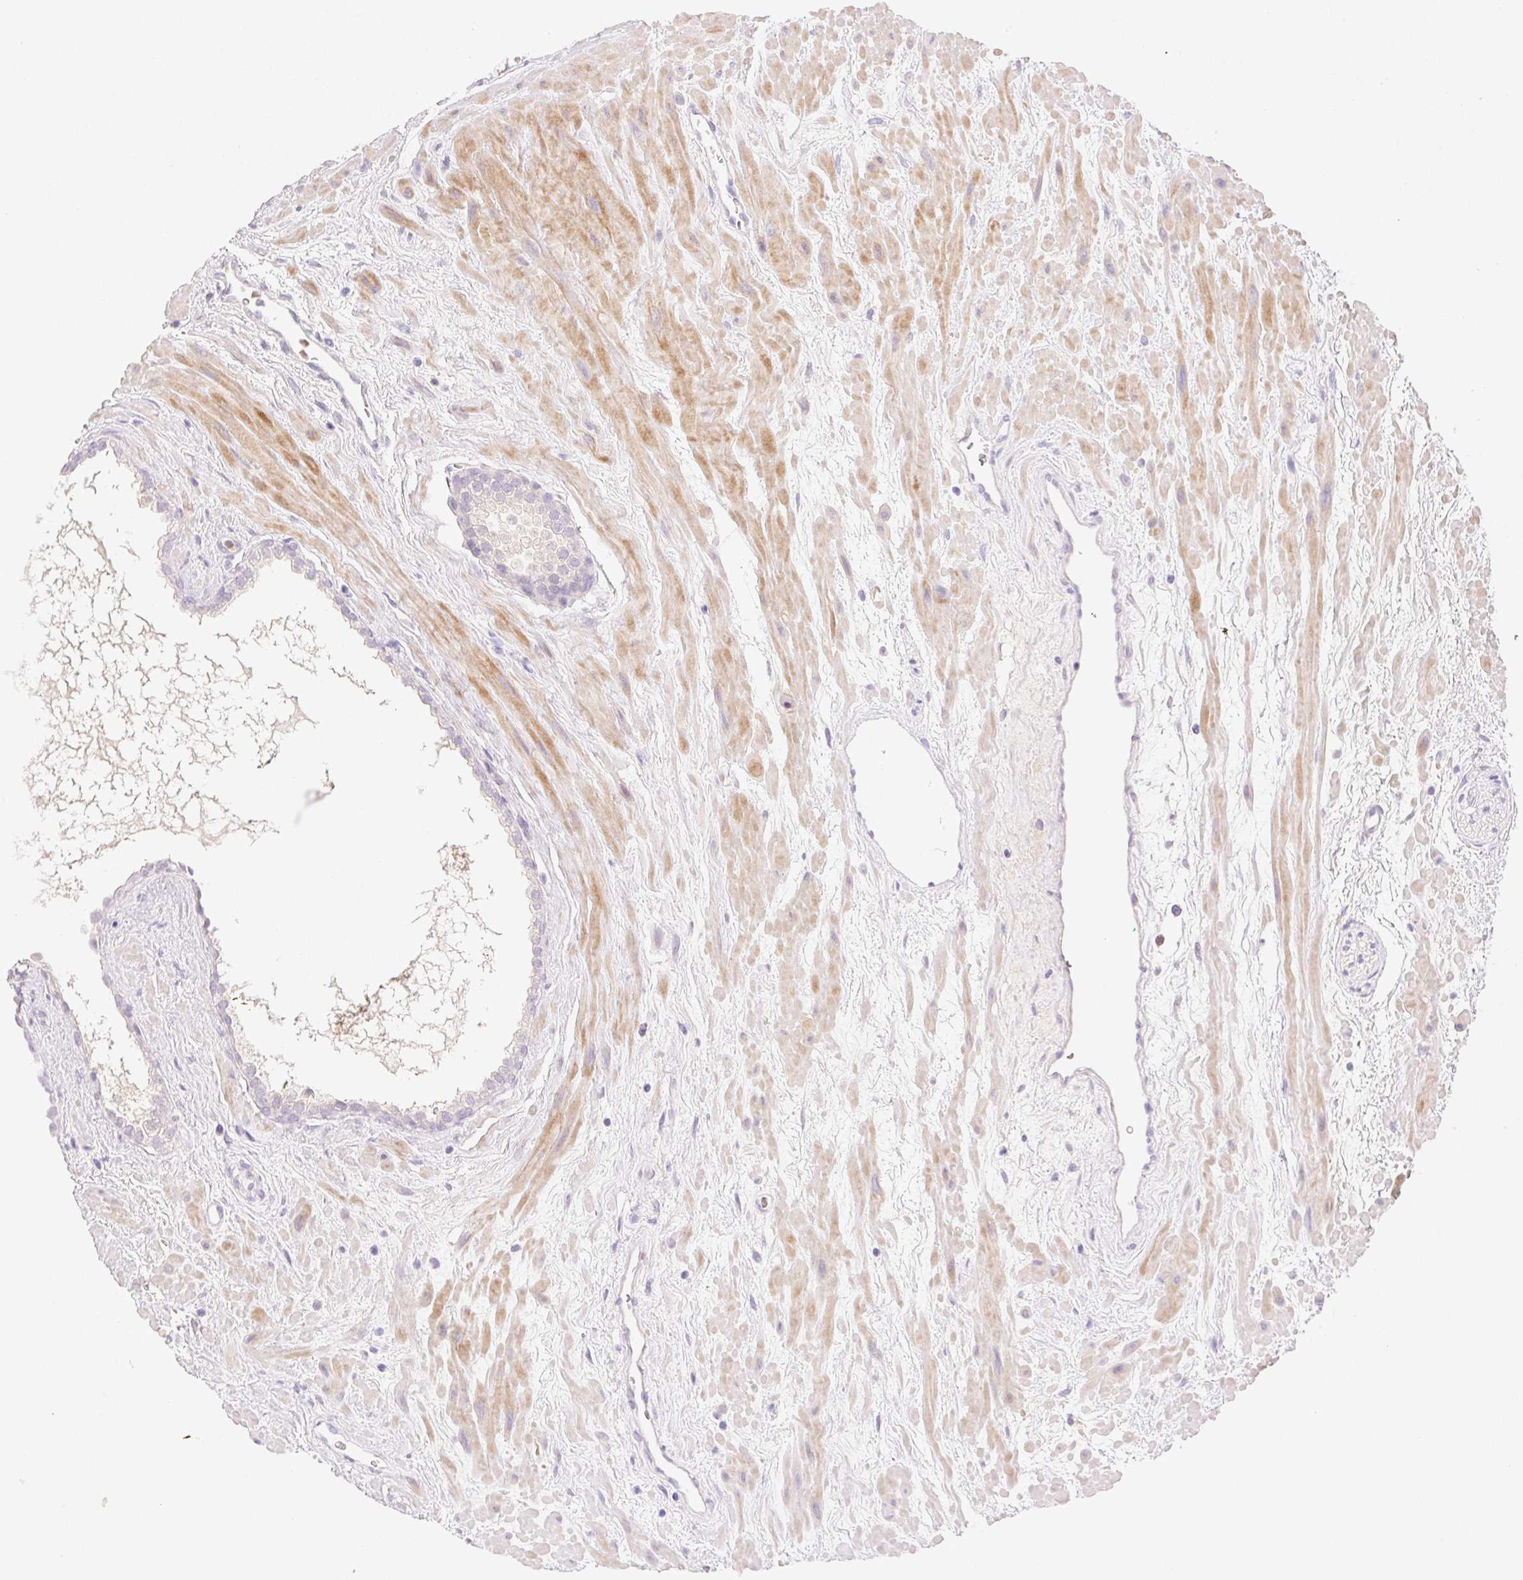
{"staining": {"intensity": "negative", "quantity": "none", "location": "none"}, "tissue": "prostate cancer", "cell_type": "Tumor cells", "image_type": "cancer", "snomed": [{"axis": "morphology", "description": "Adenocarcinoma, Low grade"}, {"axis": "topography", "description": "Prostate"}], "caption": "Tumor cells show no significant protein expression in low-grade adenocarcinoma (prostate). (DAB immunohistochemistry (IHC) visualized using brightfield microscopy, high magnification).", "gene": "EMX2", "patient": {"sex": "male", "age": 62}}